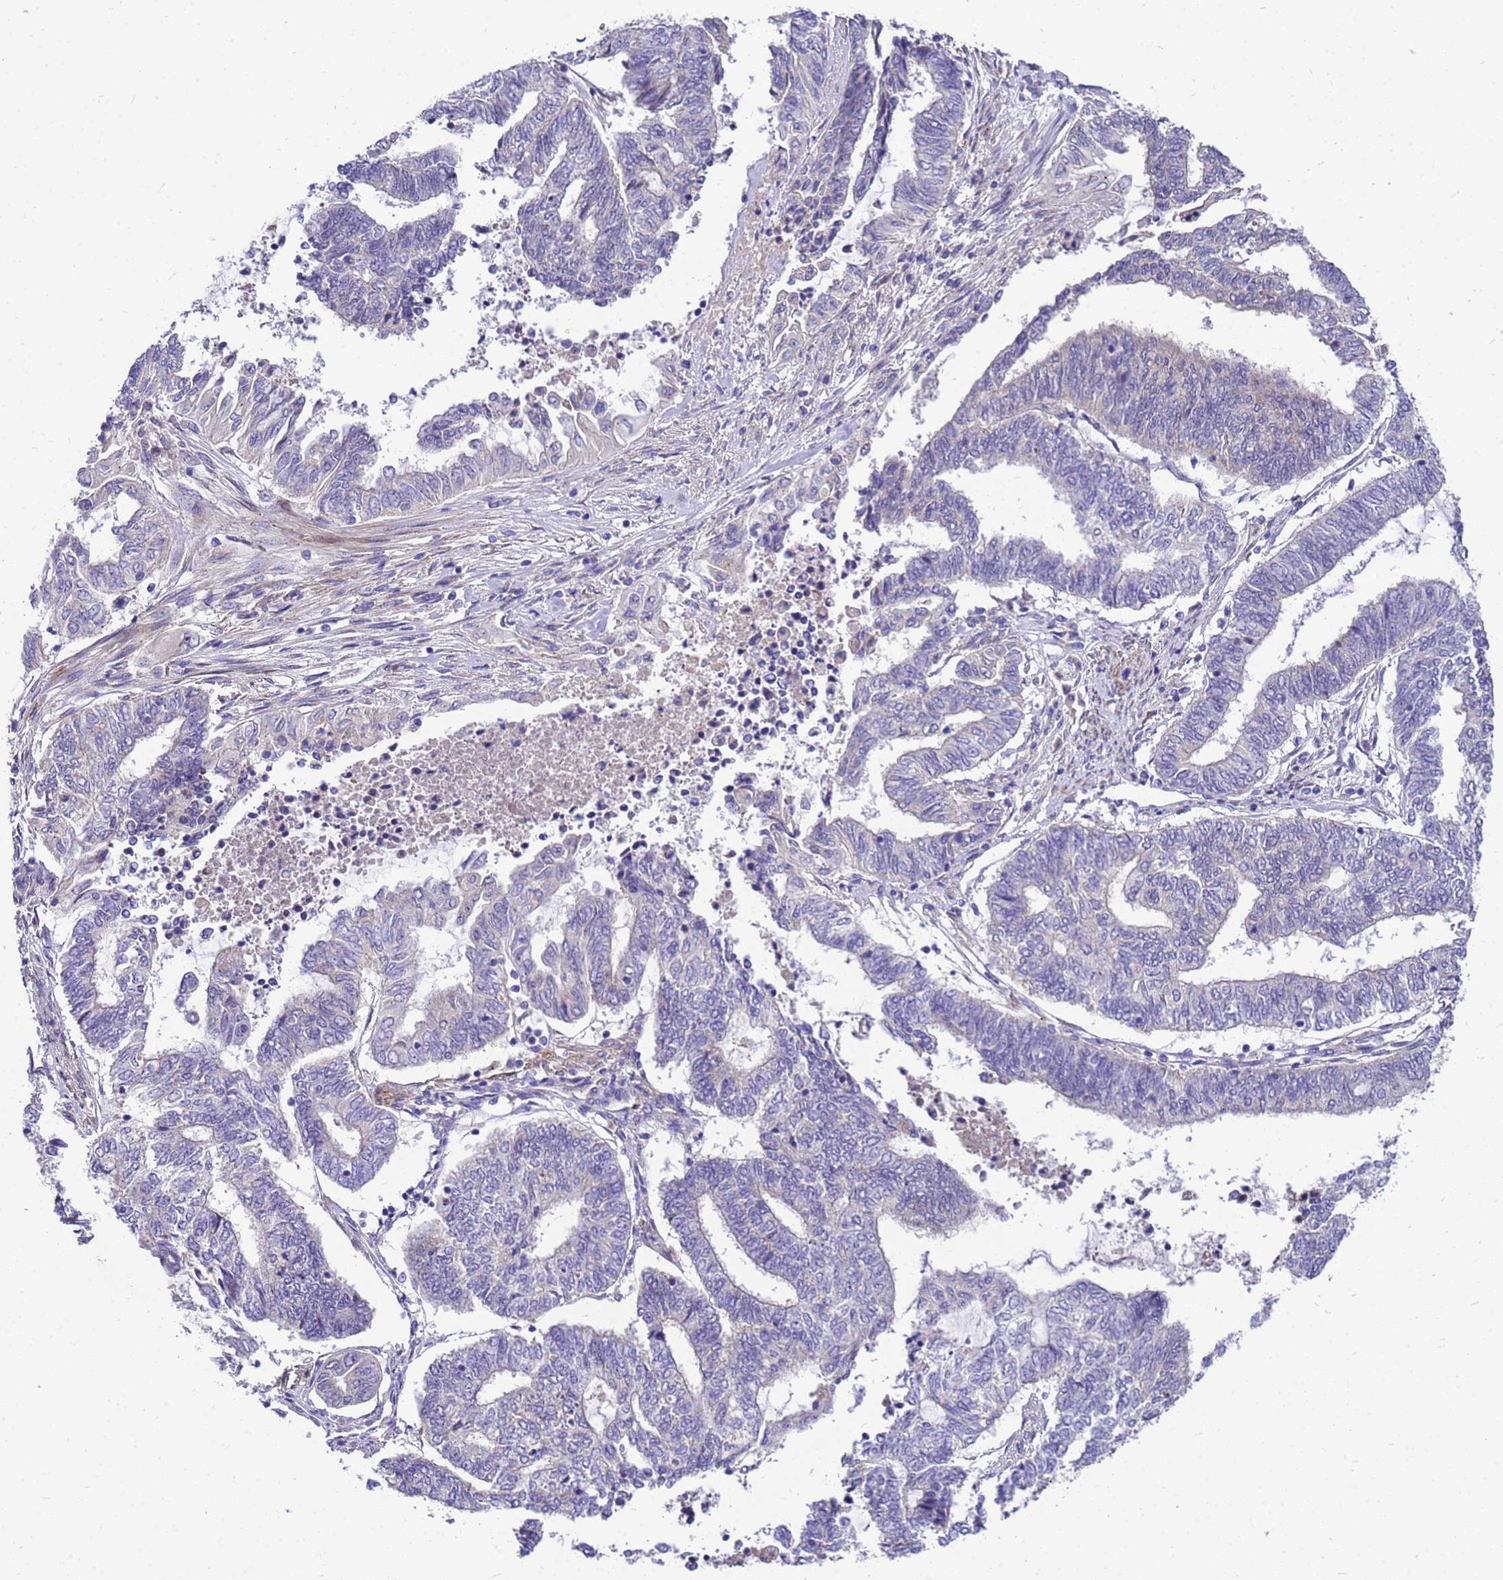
{"staining": {"intensity": "negative", "quantity": "none", "location": "none"}, "tissue": "endometrial cancer", "cell_type": "Tumor cells", "image_type": "cancer", "snomed": [{"axis": "morphology", "description": "Adenocarcinoma, NOS"}, {"axis": "topography", "description": "Uterus"}, {"axis": "topography", "description": "Endometrium"}], "caption": "This is an immunohistochemistry photomicrograph of human endometrial adenocarcinoma. There is no staining in tumor cells.", "gene": "POP7", "patient": {"sex": "female", "age": 70}}